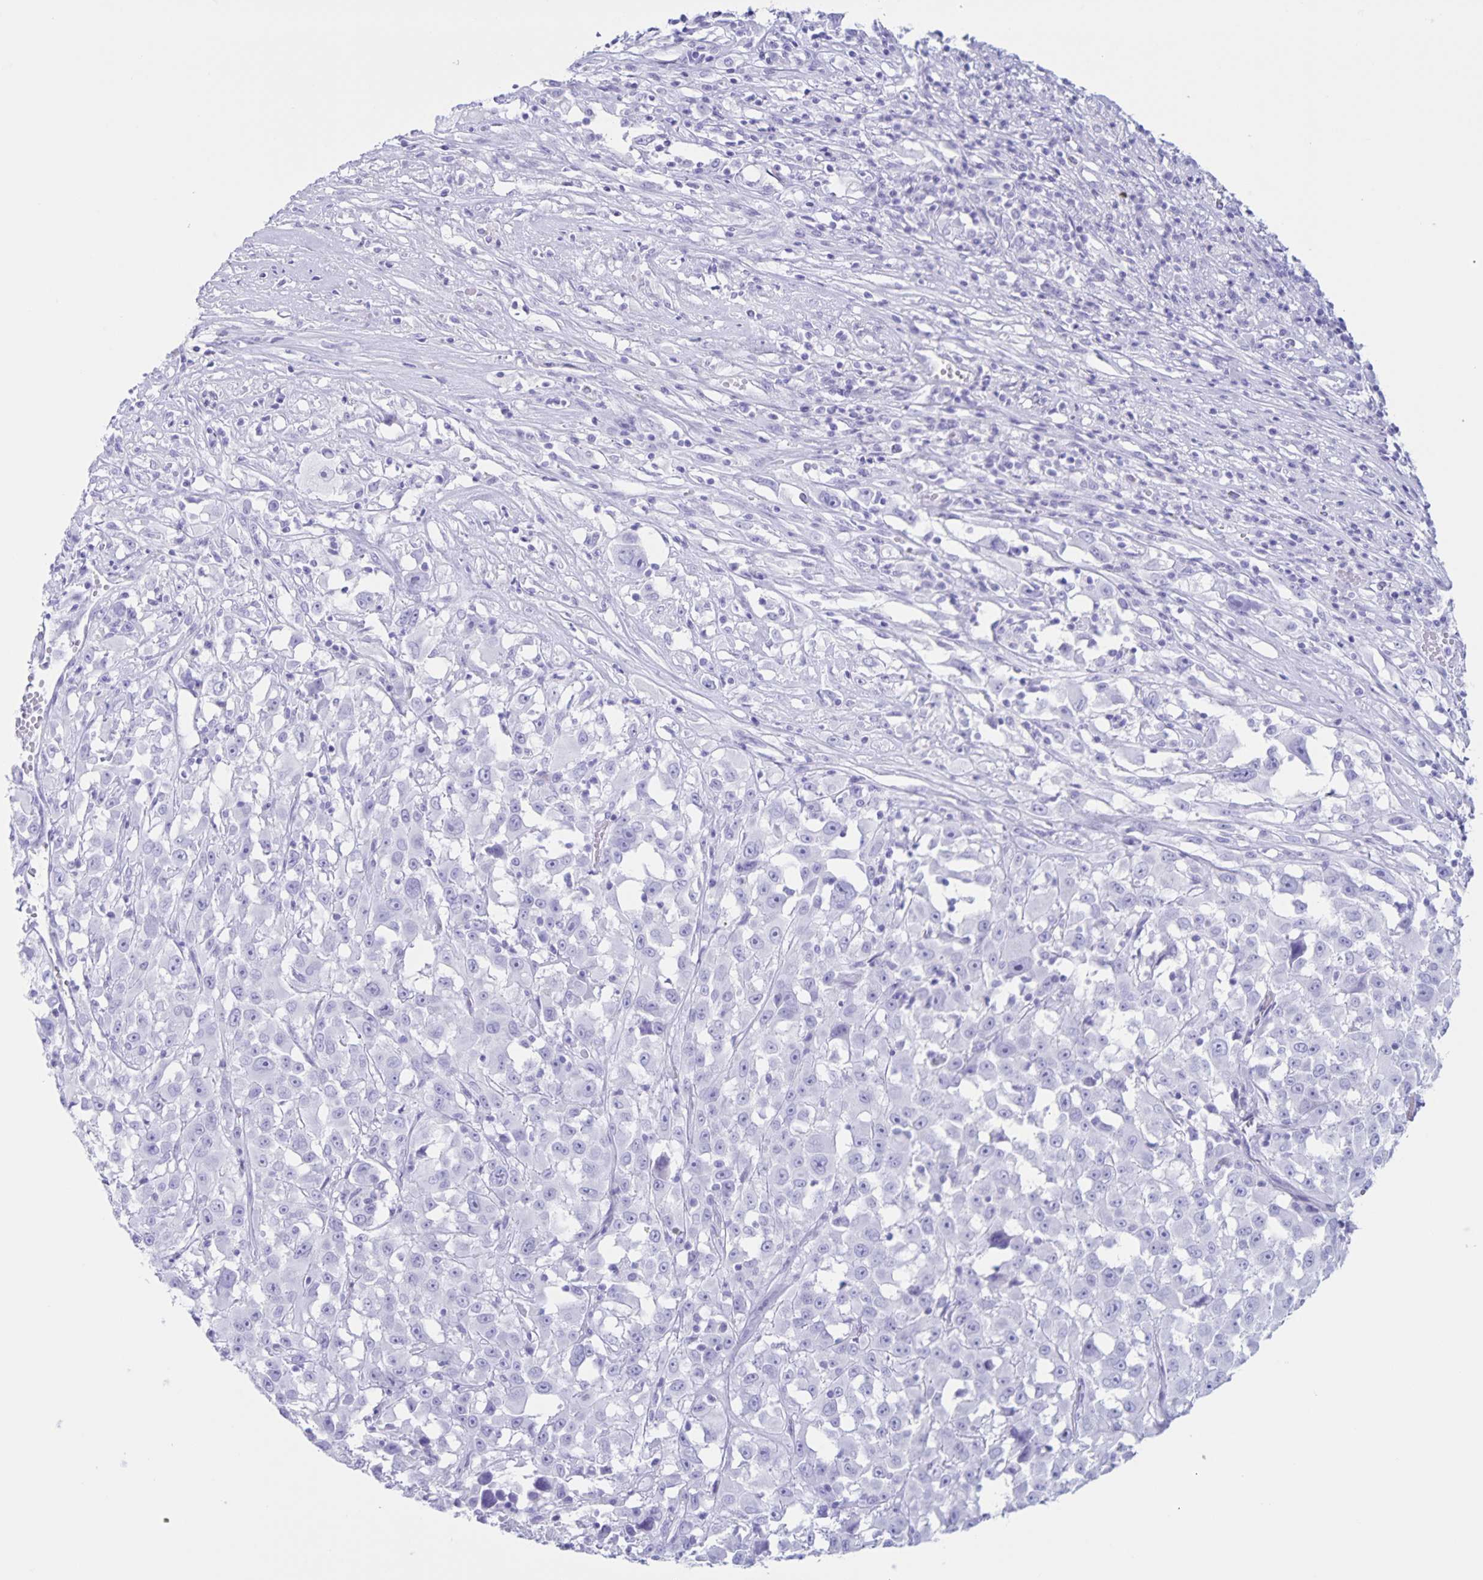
{"staining": {"intensity": "negative", "quantity": "none", "location": "none"}, "tissue": "melanoma", "cell_type": "Tumor cells", "image_type": "cancer", "snomed": [{"axis": "morphology", "description": "Malignant melanoma, Metastatic site"}, {"axis": "topography", "description": "Soft tissue"}], "caption": "High magnification brightfield microscopy of malignant melanoma (metastatic site) stained with DAB (3,3'-diaminobenzidine) (brown) and counterstained with hematoxylin (blue): tumor cells show no significant staining.", "gene": "C12orf56", "patient": {"sex": "male", "age": 50}}